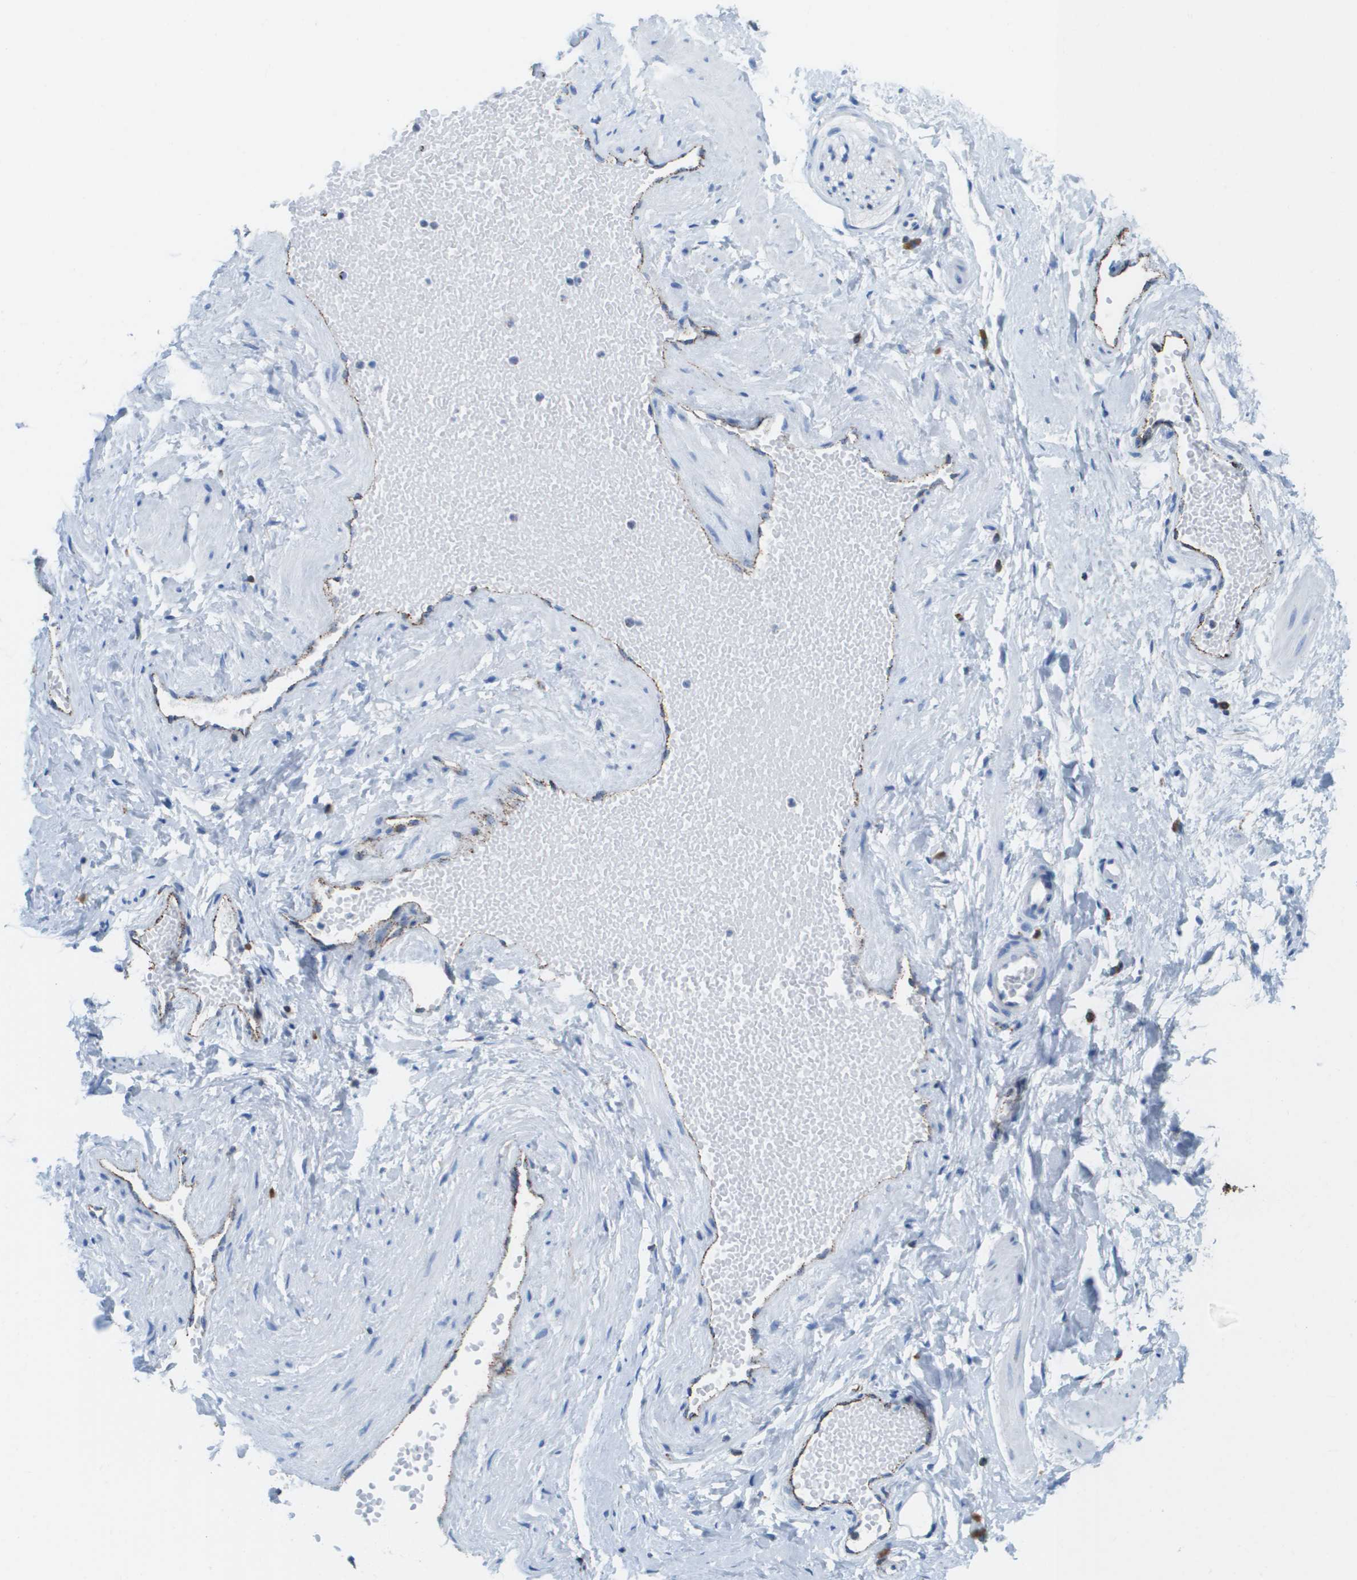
{"staining": {"intensity": "negative", "quantity": "none", "location": "none"}, "tissue": "adipose tissue", "cell_type": "Adipocytes", "image_type": "normal", "snomed": [{"axis": "morphology", "description": "Normal tissue, NOS"}, {"axis": "topography", "description": "Soft tissue"}, {"axis": "topography", "description": "Vascular tissue"}], "caption": "Protein analysis of normal adipose tissue exhibits no significant staining in adipocytes.", "gene": "PRCP", "patient": {"sex": "female", "age": 35}}